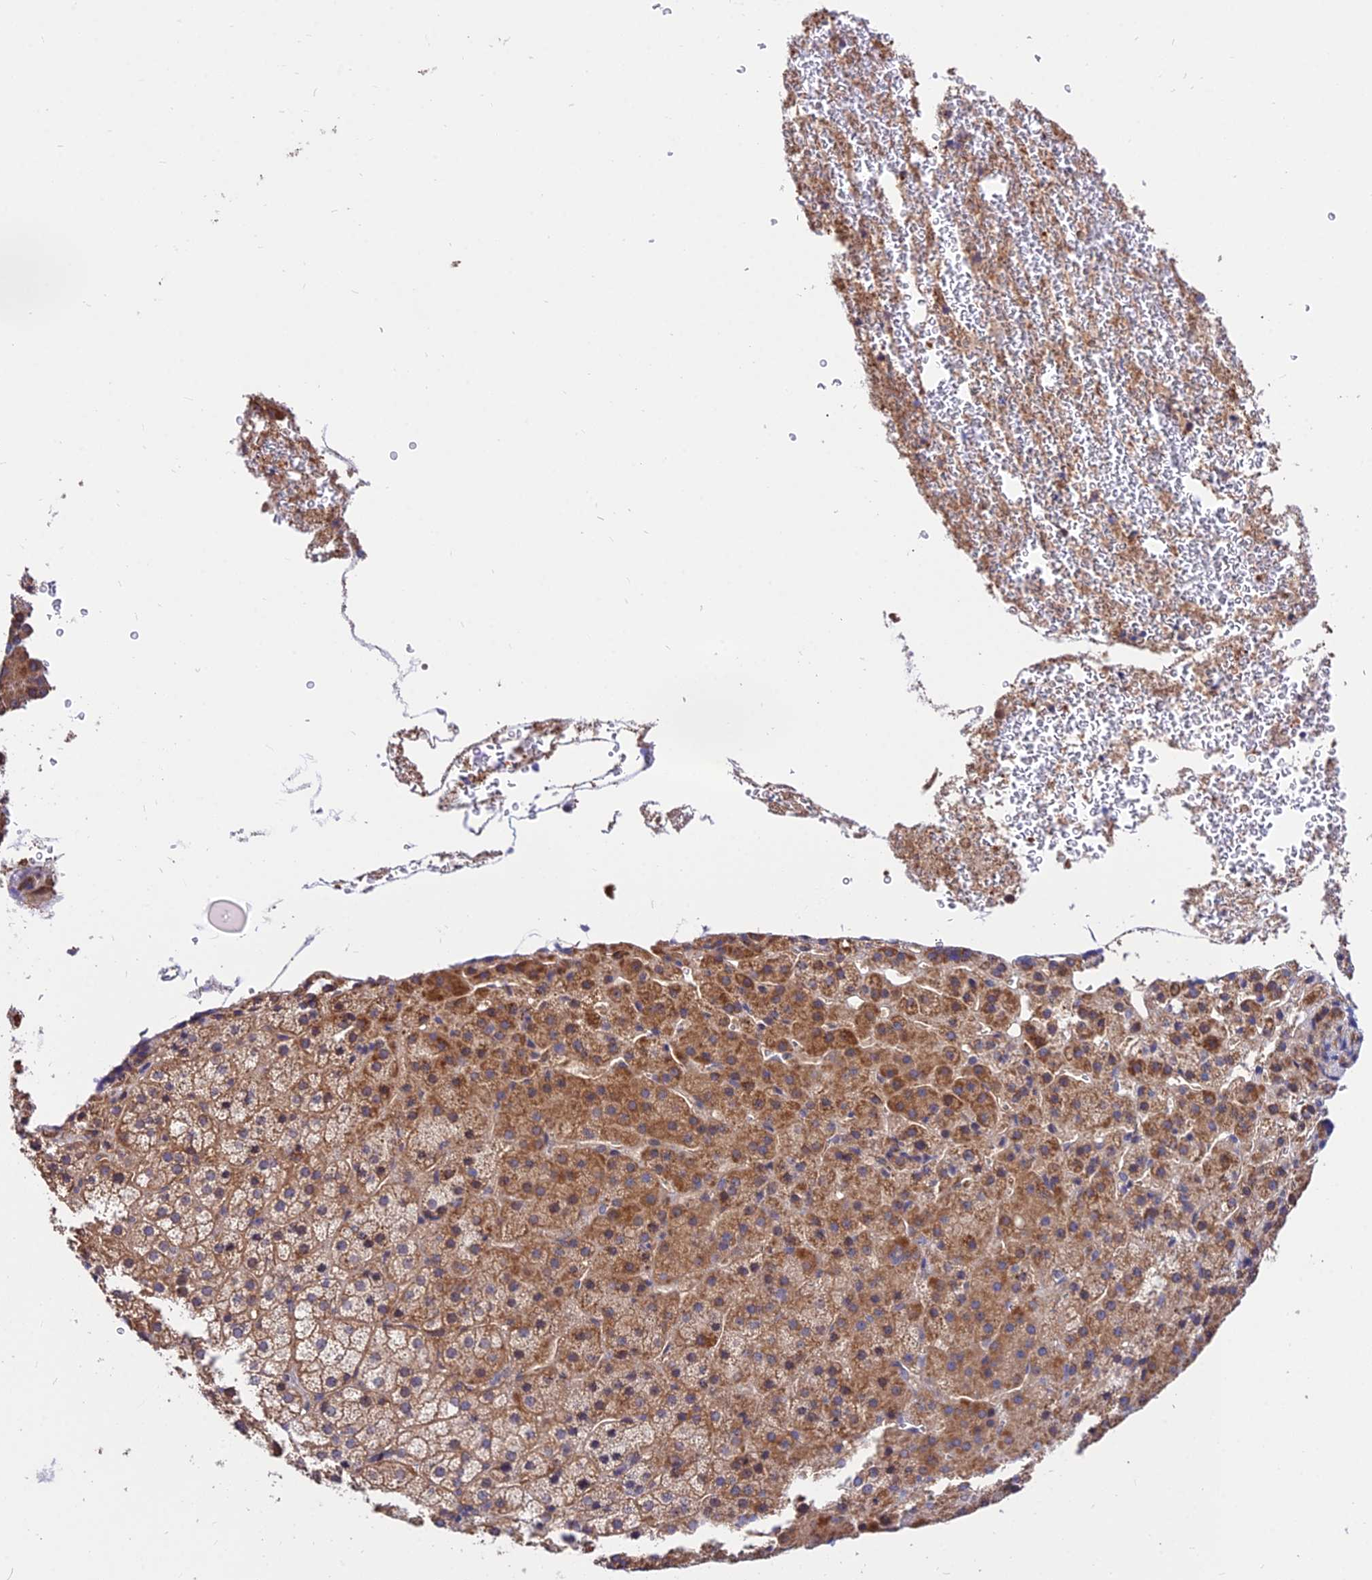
{"staining": {"intensity": "moderate", "quantity": ">75%", "location": "cytoplasmic/membranous"}, "tissue": "adrenal gland", "cell_type": "Glandular cells", "image_type": "normal", "snomed": [{"axis": "morphology", "description": "Normal tissue, NOS"}, {"axis": "topography", "description": "Adrenal gland"}], "caption": "Glandular cells exhibit medium levels of moderate cytoplasmic/membranous expression in about >75% of cells in benign human adrenal gland.", "gene": "CDC37L1", "patient": {"sex": "female", "age": 57}}